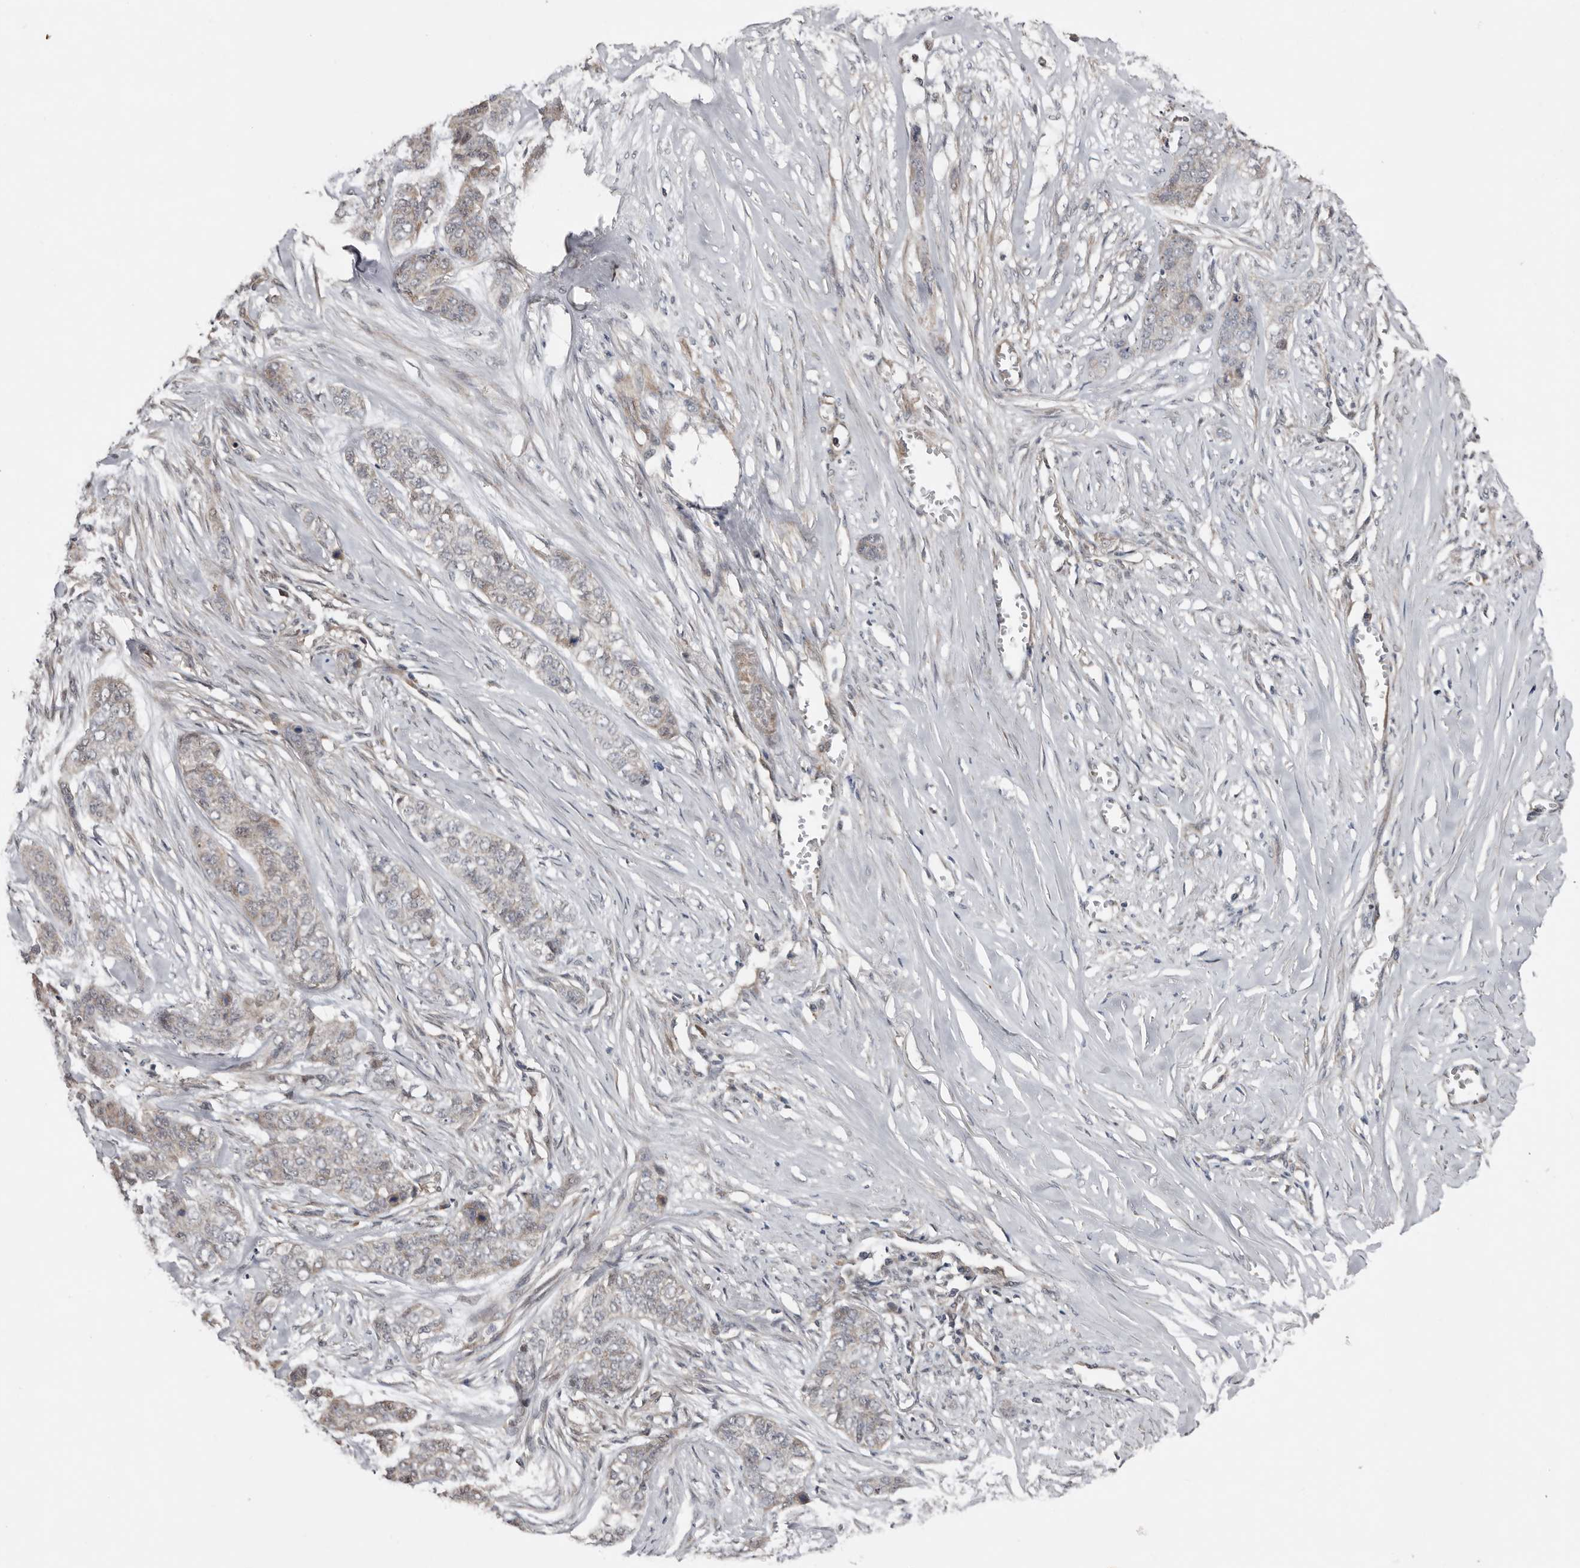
{"staining": {"intensity": "weak", "quantity": "<25%", "location": "cytoplasmic/membranous"}, "tissue": "skin cancer", "cell_type": "Tumor cells", "image_type": "cancer", "snomed": [{"axis": "morphology", "description": "Basal cell carcinoma"}, {"axis": "topography", "description": "Skin"}], "caption": "DAB immunohistochemical staining of human skin cancer (basal cell carcinoma) reveals no significant positivity in tumor cells.", "gene": "RANBP17", "patient": {"sex": "female", "age": 64}}